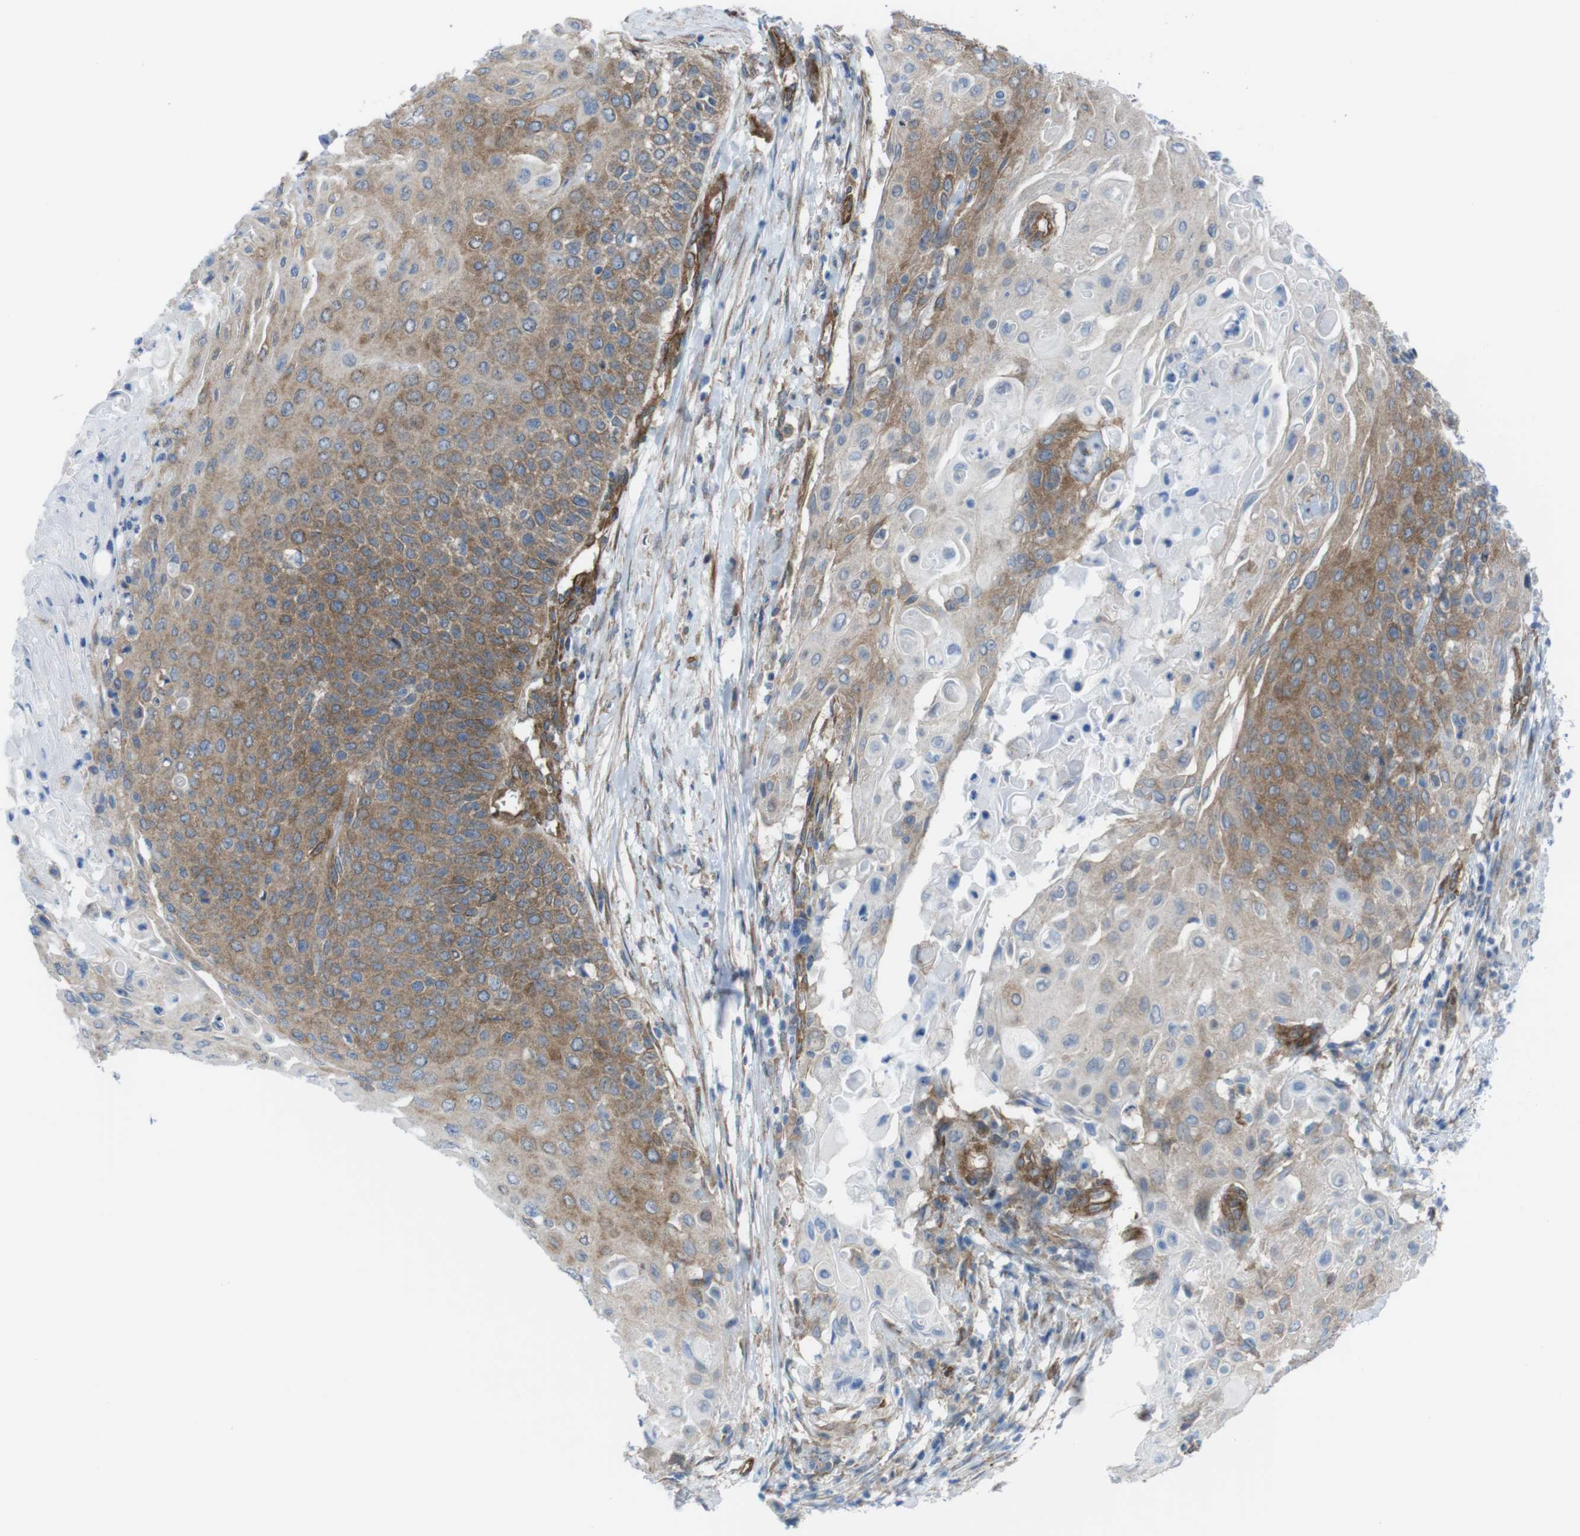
{"staining": {"intensity": "moderate", "quantity": ">75%", "location": "cytoplasmic/membranous"}, "tissue": "cervical cancer", "cell_type": "Tumor cells", "image_type": "cancer", "snomed": [{"axis": "morphology", "description": "Squamous cell carcinoma, NOS"}, {"axis": "topography", "description": "Cervix"}], "caption": "Cervical cancer tissue displays moderate cytoplasmic/membranous expression in approximately >75% of tumor cells, visualized by immunohistochemistry.", "gene": "DIAPH2", "patient": {"sex": "female", "age": 39}}